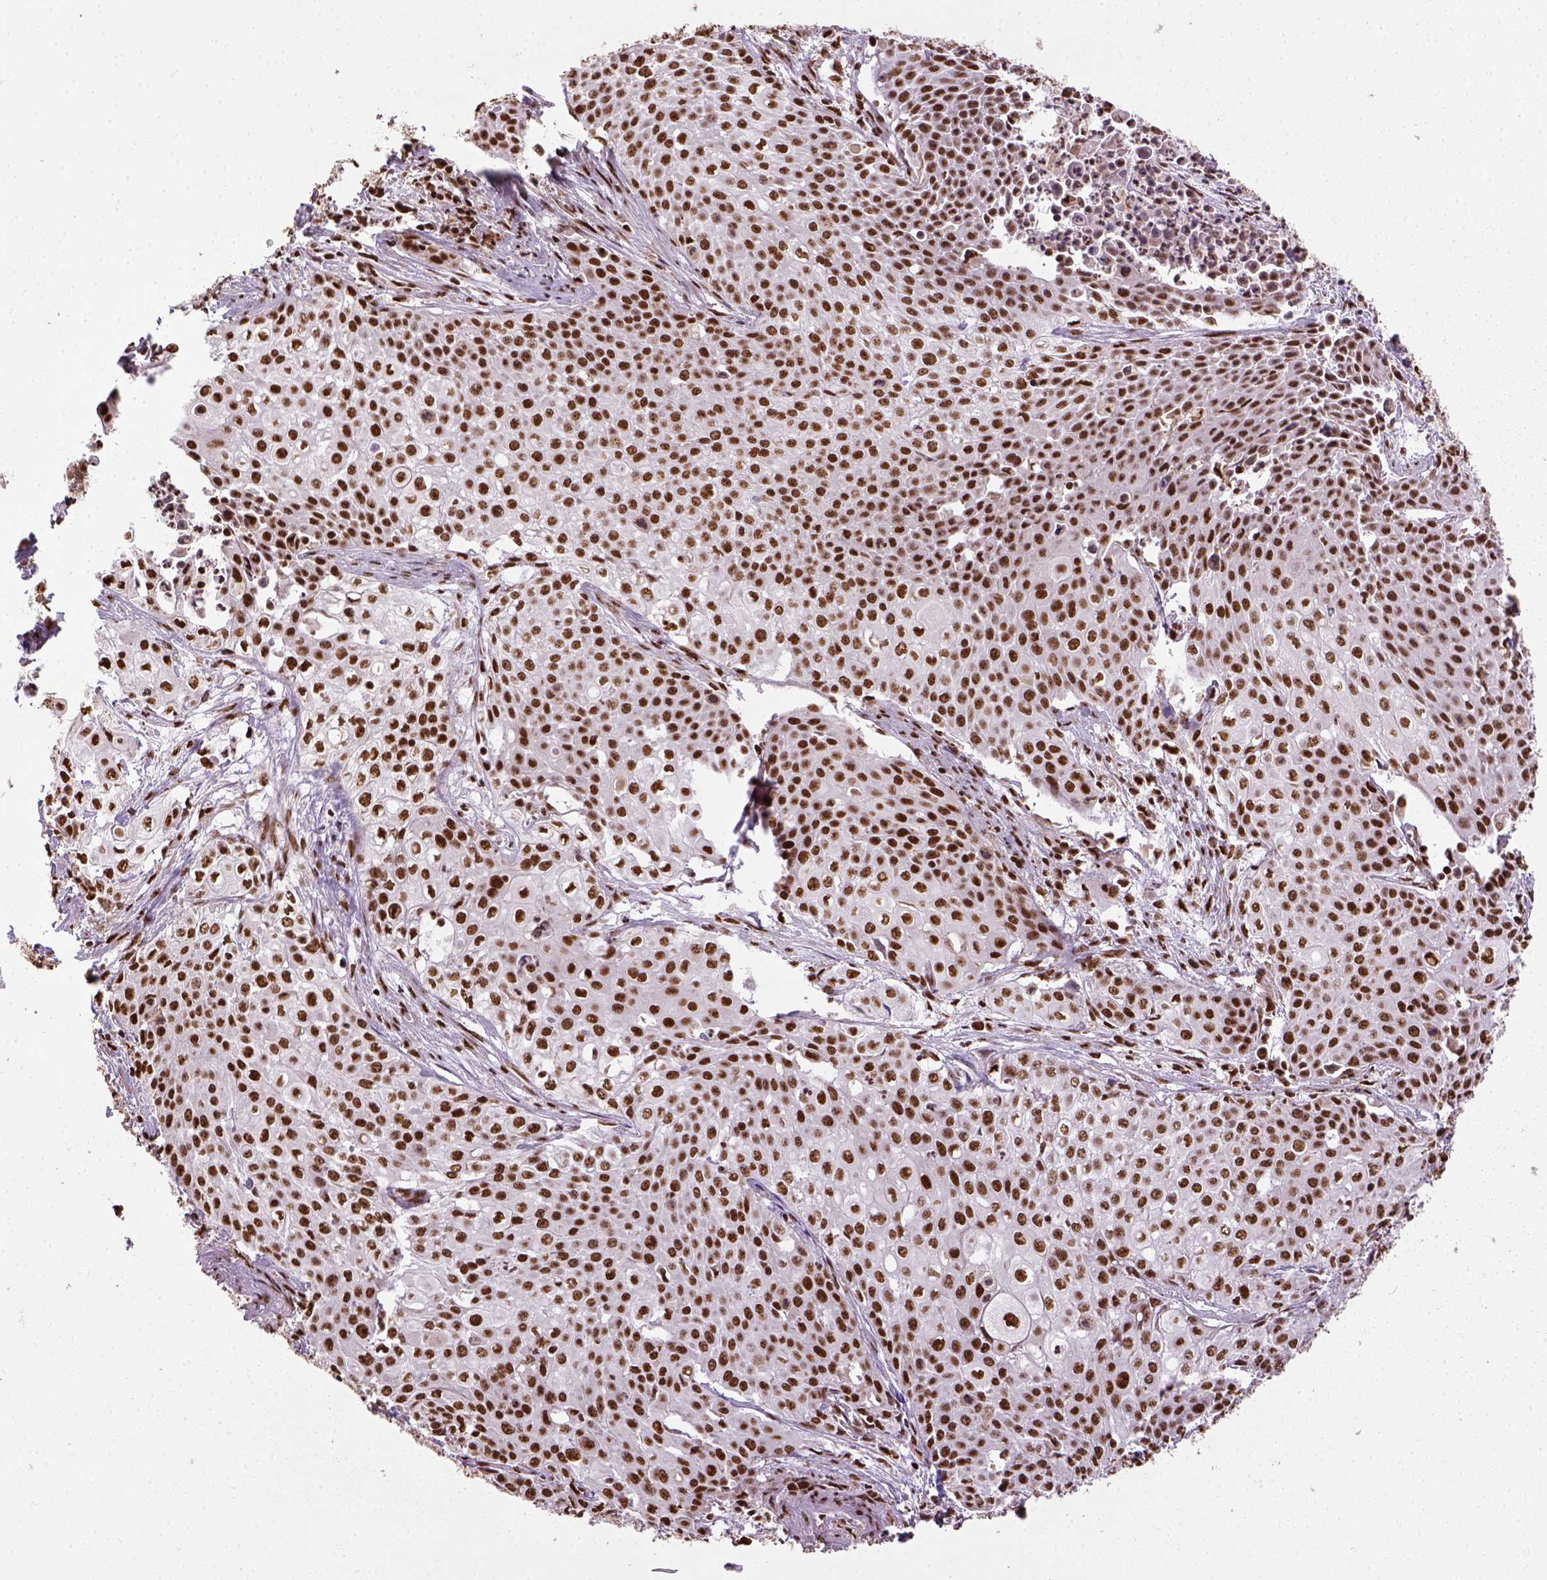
{"staining": {"intensity": "strong", "quantity": ">75%", "location": "nuclear"}, "tissue": "cervical cancer", "cell_type": "Tumor cells", "image_type": "cancer", "snomed": [{"axis": "morphology", "description": "Squamous cell carcinoma, NOS"}, {"axis": "topography", "description": "Cervix"}], "caption": "Squamous cell carcinoma (cervical) tissue exhibits strong nuclear positivity in approximately >75% of tumor cells The protein of interest is stained brown, and the nuclei are stained in blue (DAB (3,3'-diaminobenzidine) IHC with brightfield microscopy, high magnification).", "gene": "CCAR1", "patient": {"sex": "female", "age": 39}}